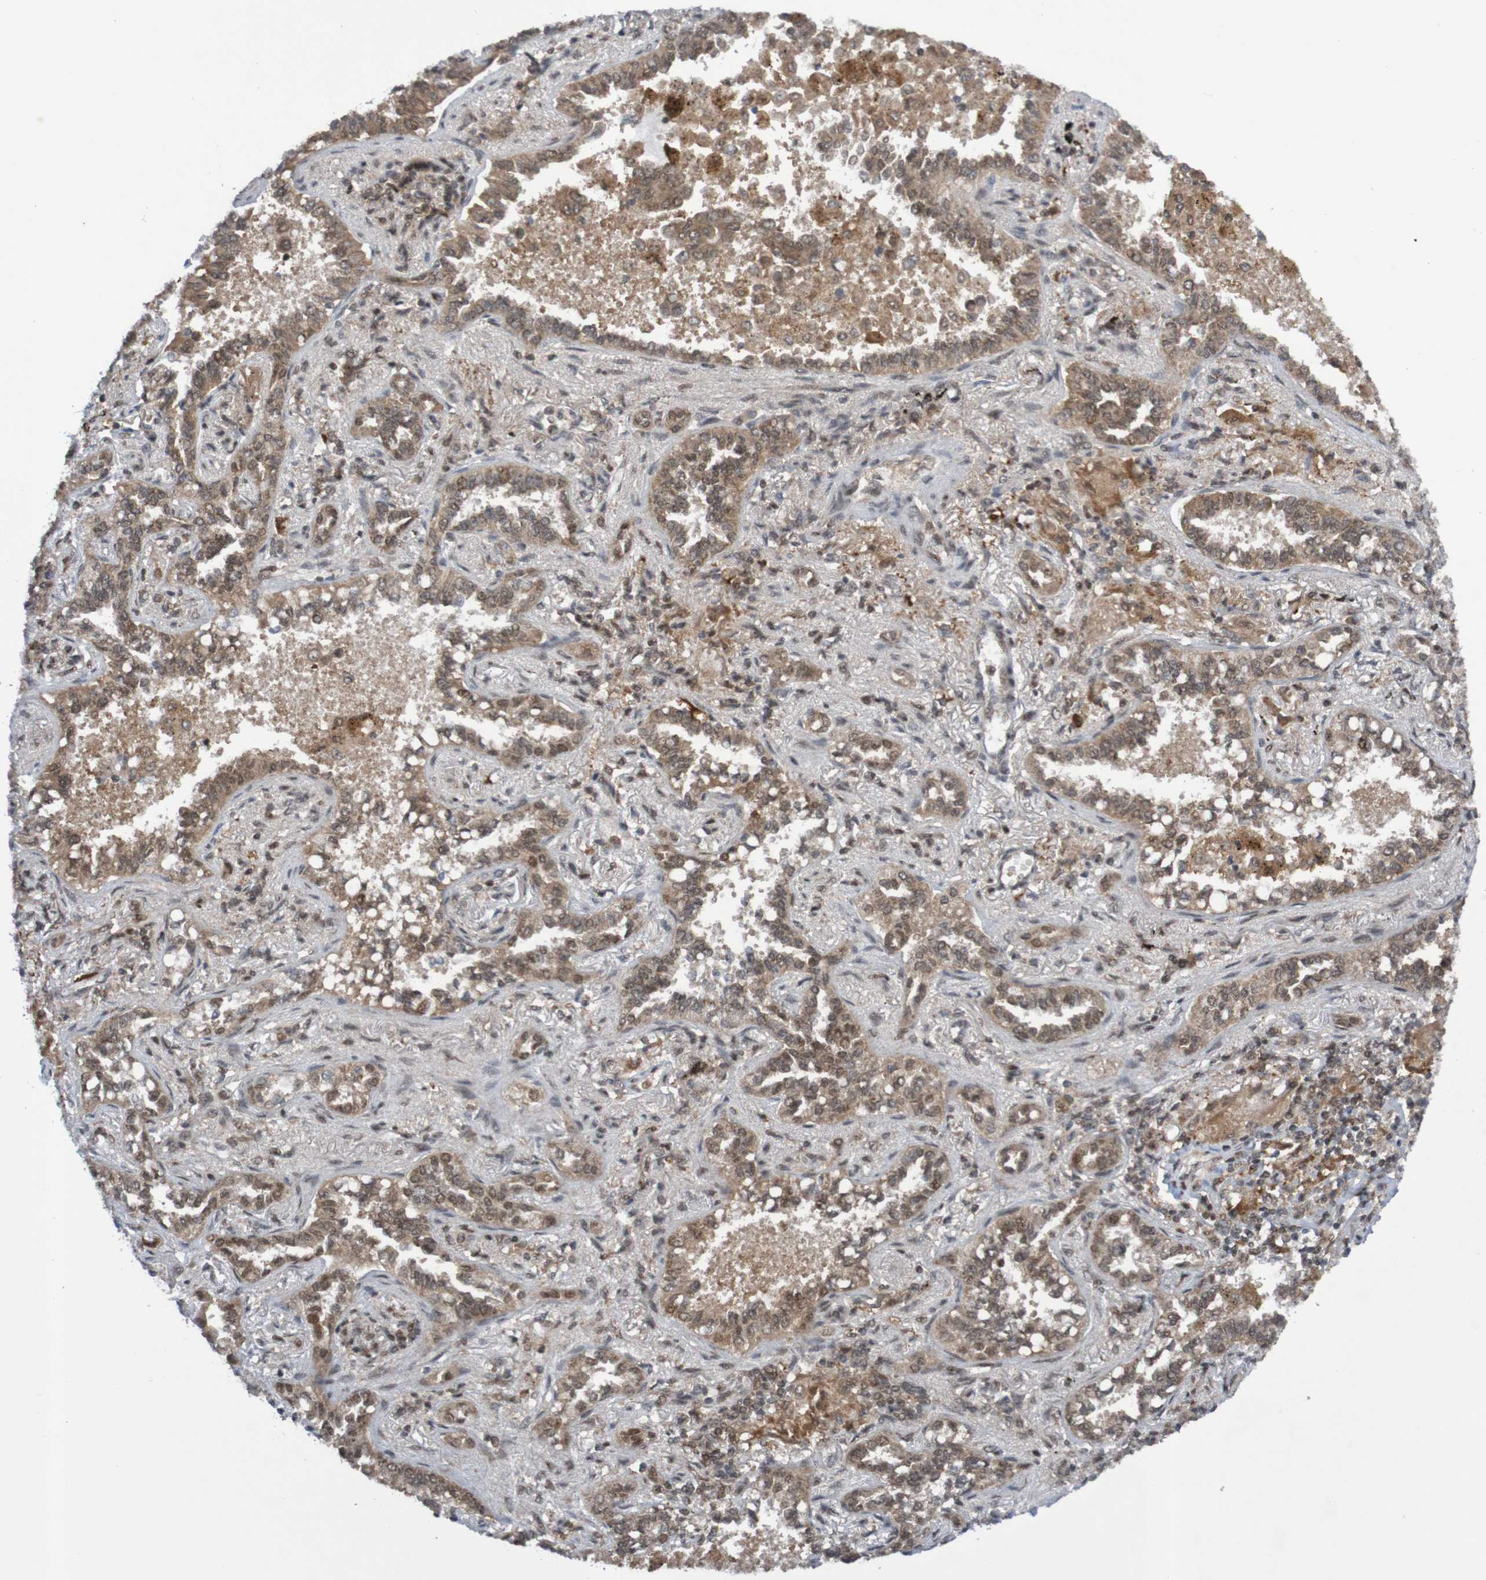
{"staining": {"intensity": "weak", "quantity": ">75%", "location": "cytoplasmic/membranous"}, "tissue": "lung cancer", "cell_type": "Tumor cells", "image_type": "cancer", "snomed": [{"axis": "morphology", "description": "Normal tissue, NOS"}, {"axis": "morphology", "description": "Adenocarcinoma, NOS"}, {"axis": "topography", "description": "Lung"}], "caption": "This histopathology image displays lung cancer stained with immunohistochemistry (IHC) to label a protein in brown. The cytoplasmic/membranous of tumor cells show weak positivity for the protein. Nuclei are counter-stained blue.", "gene": "ITLN1", "patient": {"sex": "male", "age": 59}}